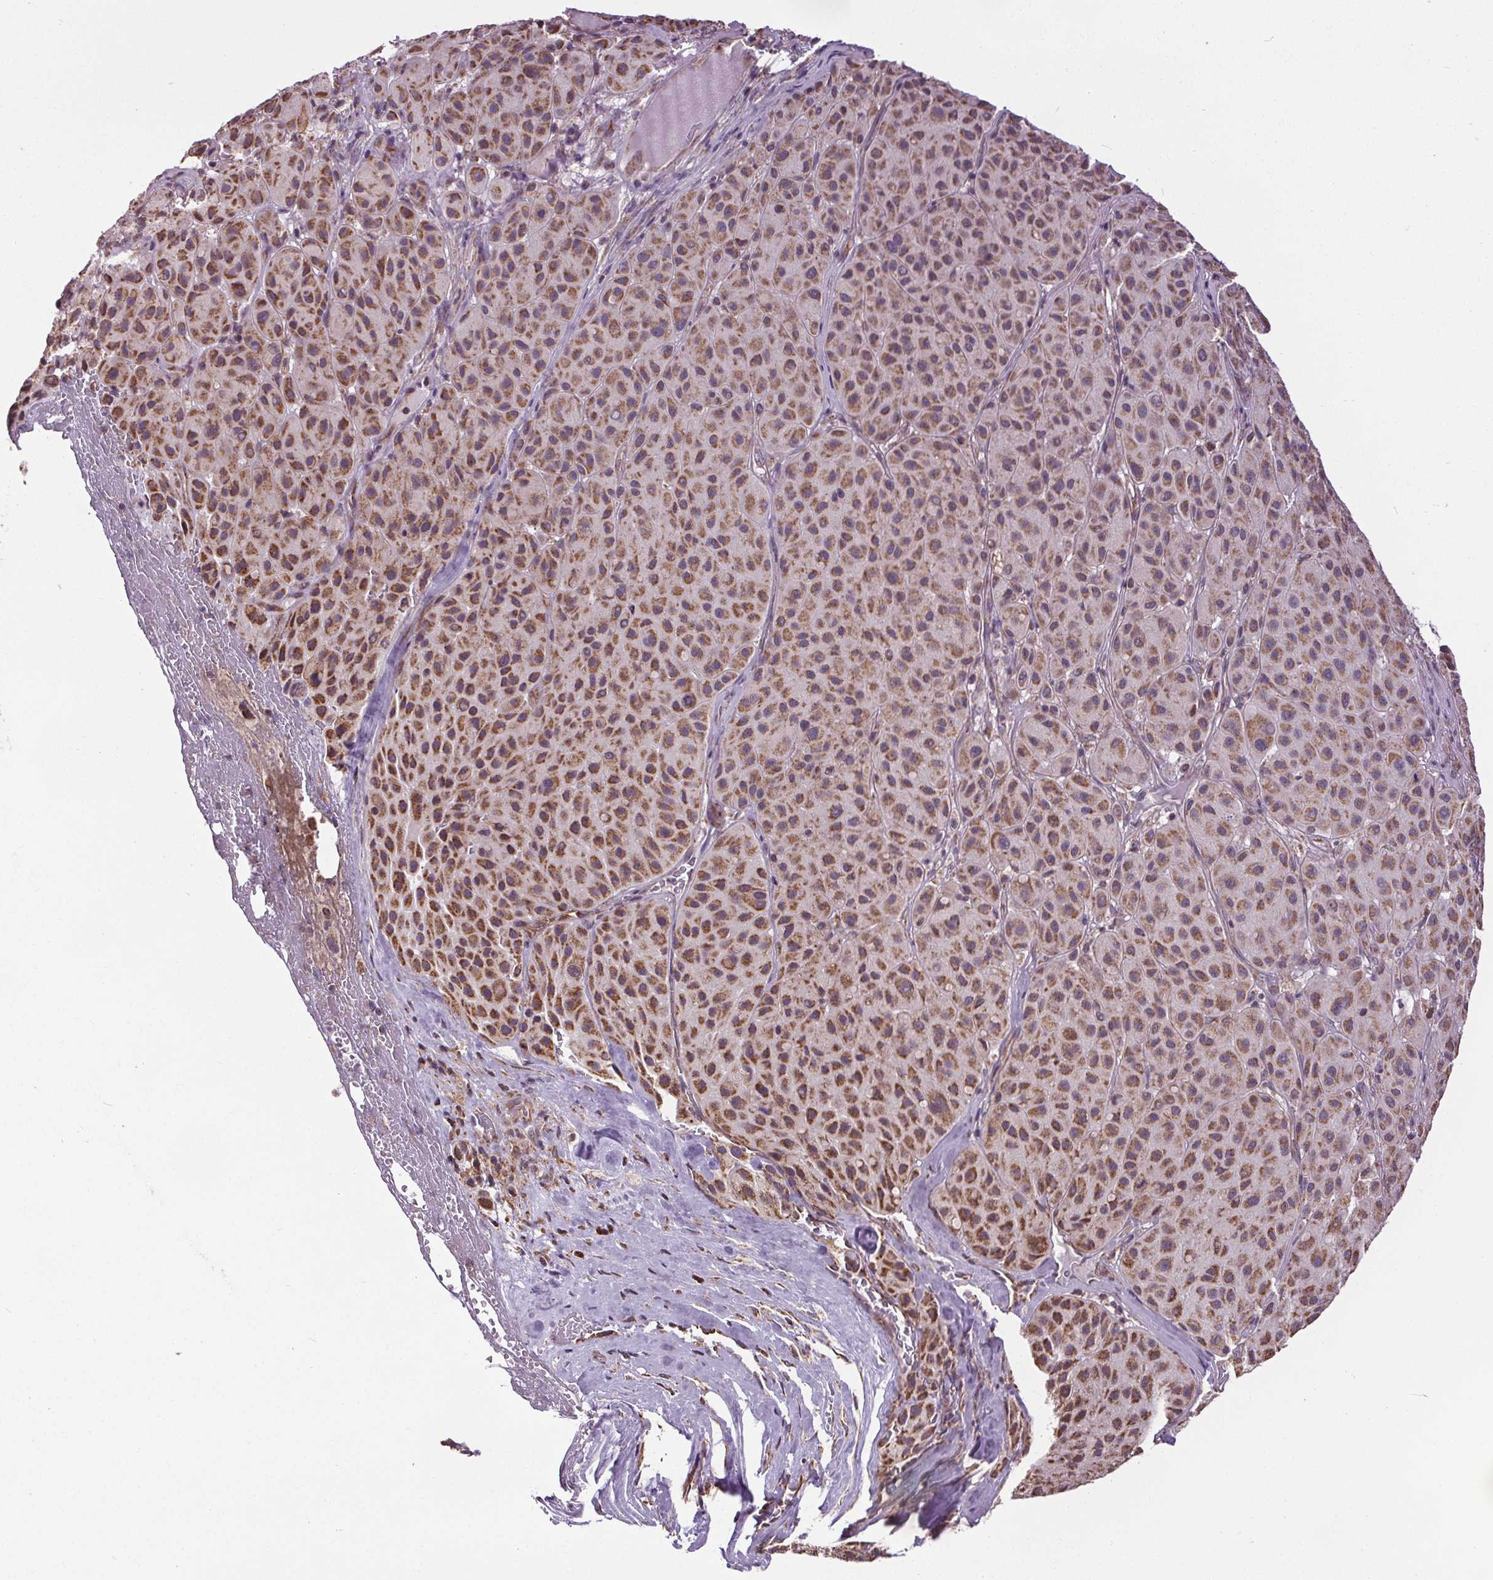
{"staining": {"intensity": "moderate", "quantity": ">75%", "location": "cytoplasmic/membranous"}, "tissue": "melanoma", "cell_type": "Tumor cells", "image_type": "cancer", "snomed": [{"axis": "morphology", "description": "Malignant melanoma, Metastatic site"}, {"axis": "topography", "description": "Smooth muscle"}], "caption": "The immunohistochemical stain highlights moderate cytoplasmic/membranous staining in tumor cells of malignant melanoma (metastatic site) tissue. The protein of interest is shown in brown color, while the nuclei are stained blue.", "gene": "ZNF548", "patient": {"sex": "male", "age": 41}}